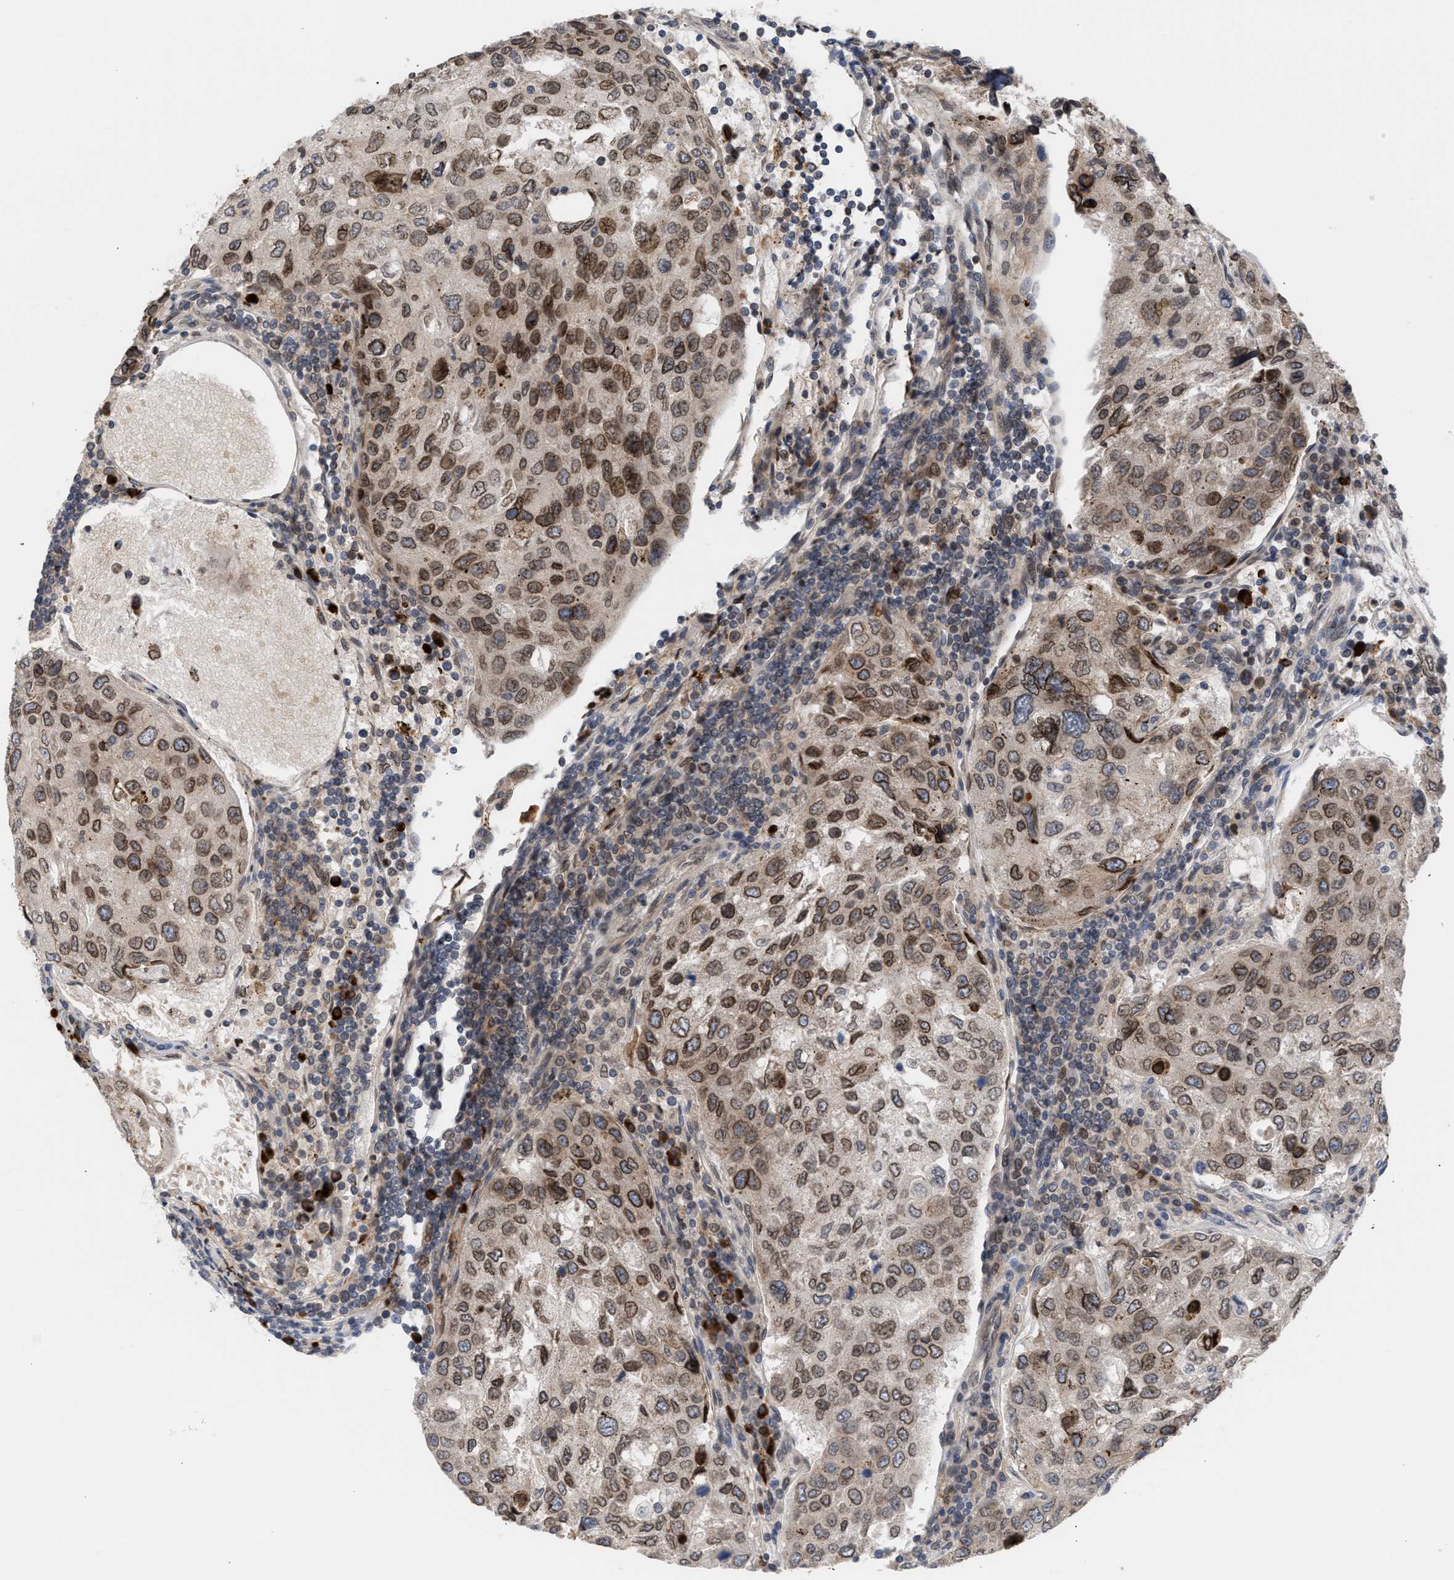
{"staining": {"intensity": "moderate", "quantity": ">75%", "location": "cytoplasmic/membranous,nuclear"}, "tissue": "urothelial cancer", "cell_type": "Tumor cells", "image_type": "cancer", "snomed": [{"axis": "morphology", "description": "Urothelial carcinoma, High grade"}, {"axis": "topography", "description": "Lymph node"}, {"axis": "topography", "description": "Urinary bladder"}], "caption": "Tumor cells display medium levels of moderate cytoplasmic/membranous and nuclear expression in approximately >75% of cells in human high-grade urothelial carcinoma.", "gene": "NUP62", "patient": {"sex": "male", "age": 51}}